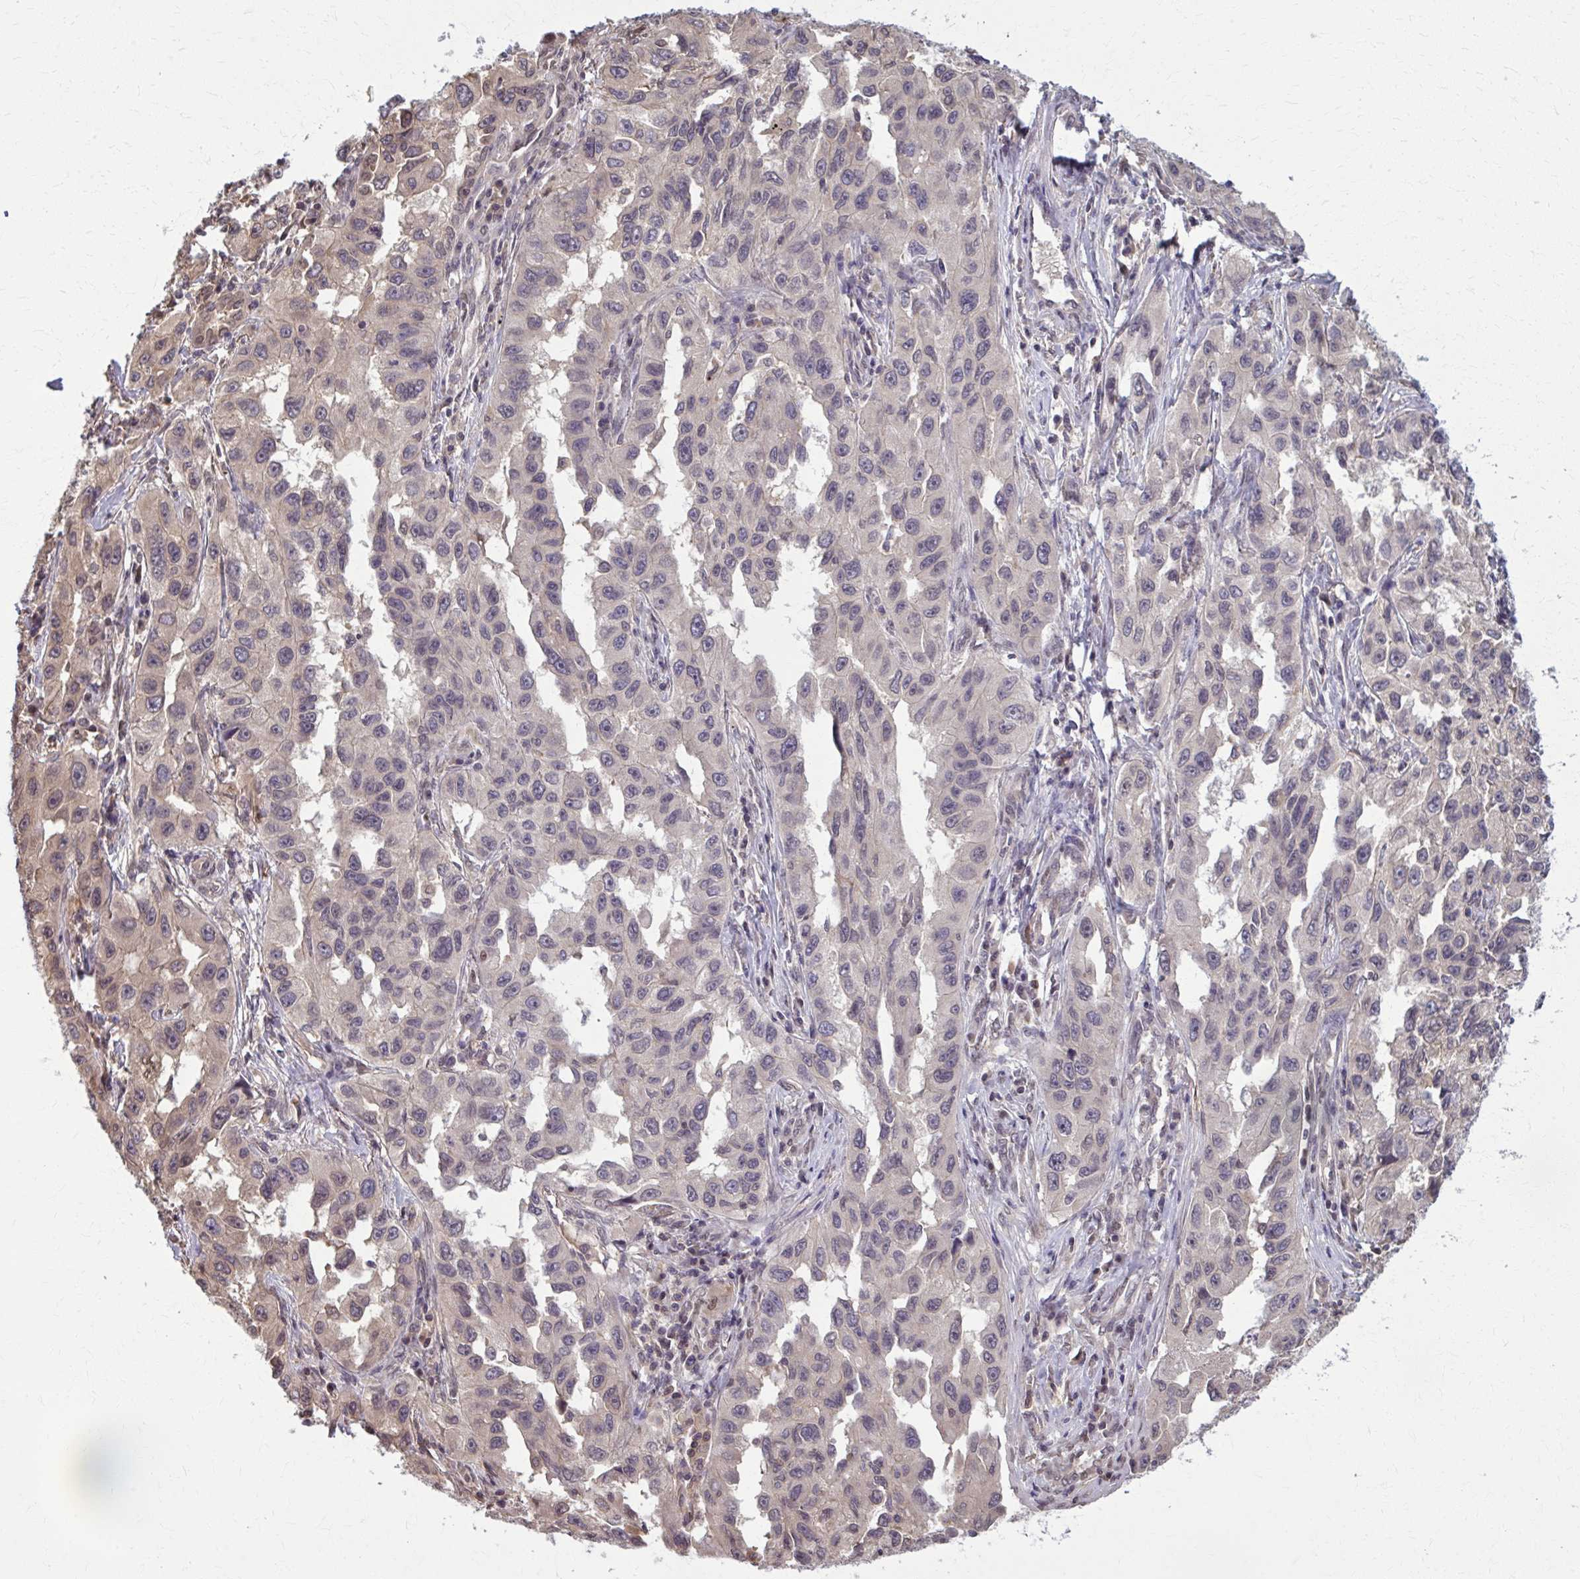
{"staining": {"intensity": "weak", "quantity": "<25%", "location": "cytoplasmic/membranous,nuclear"}, "tissue": "lung cancer", "cell_type": "Tumor cells", "image_type": "cancer", "snomed": [{"axis": "morphology", "description": "Adenocarcinoma, NOS"}, {"axis": "topography", "description": "Lung"}], "caption": "Adenocarcinoma (lung) stained for a protein using IHC demonstrates no expression tumor cells.", "gene": "MDH1", "patient": {"sex": "female", "age": 73}}